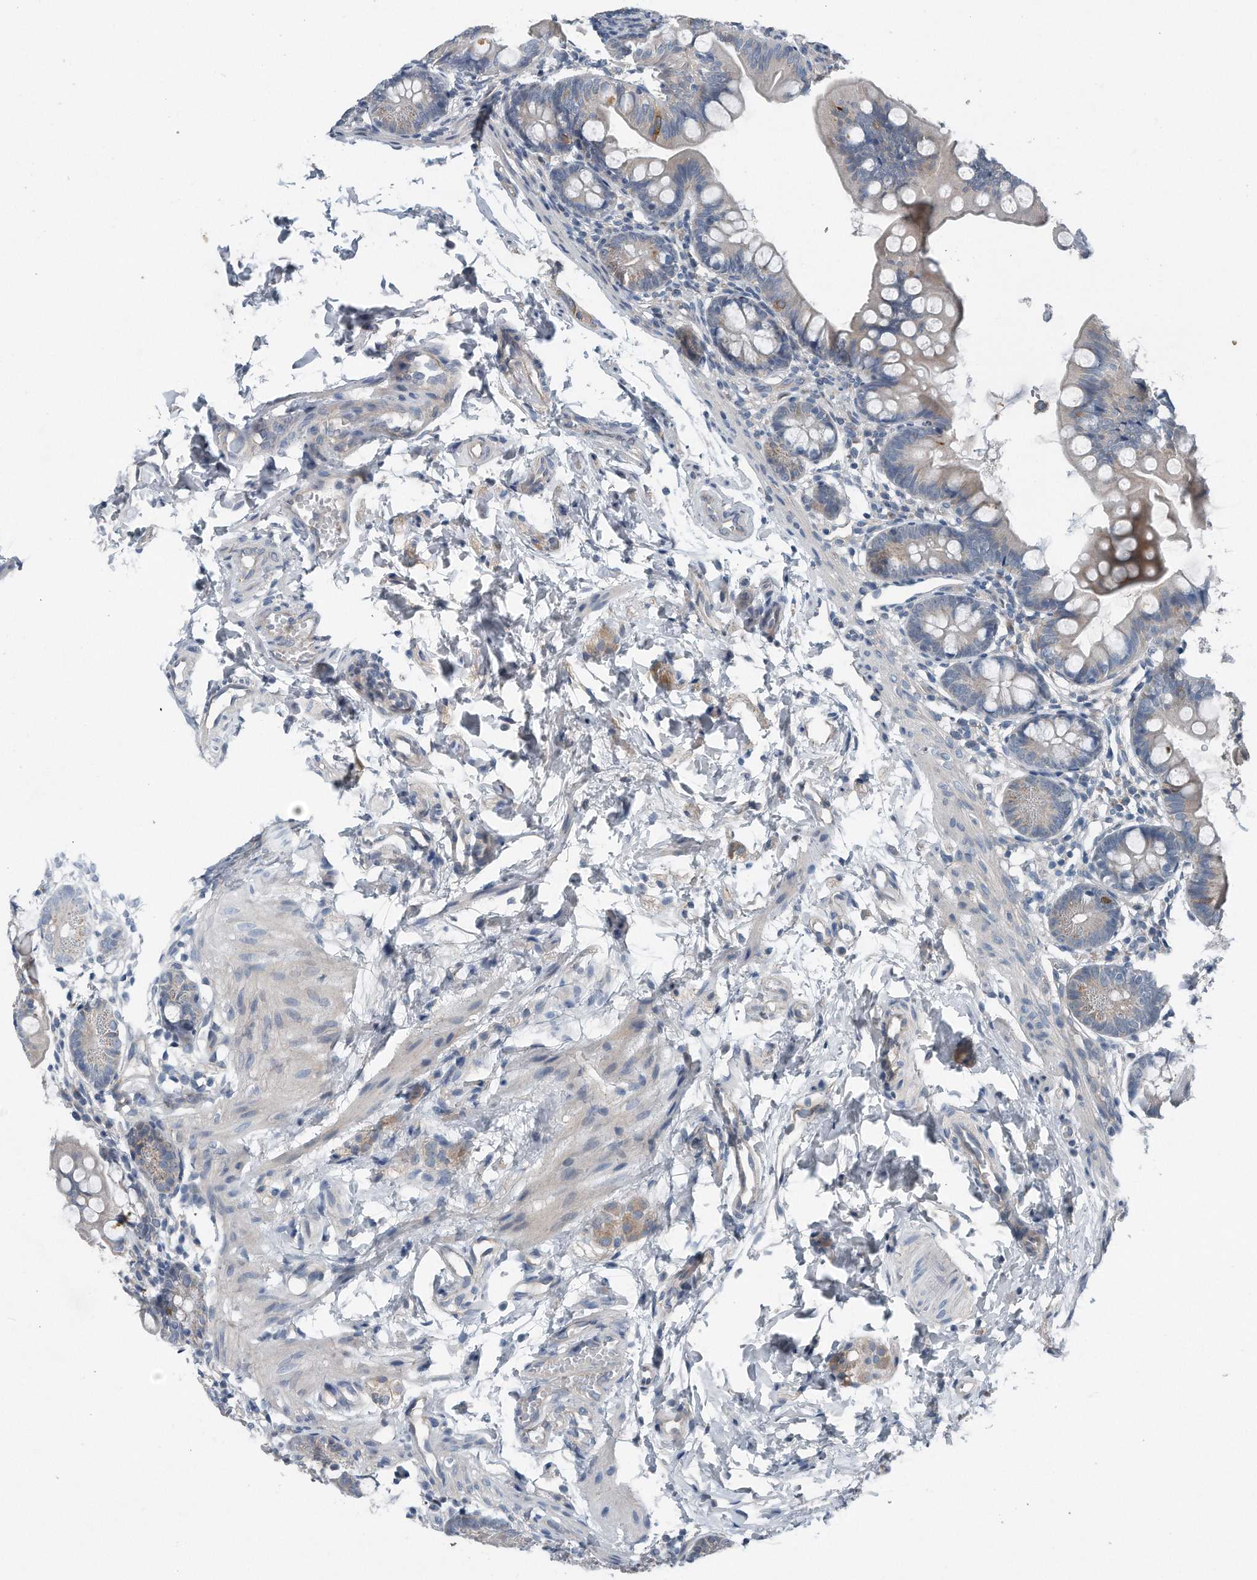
{"staining": {"intensity": "negative", "quantity": "none", "location": "none"}, "tissue": "small intestine", "cell_type": "Glandular cells", "image_type": "normal", "snomed": [{"axis": "morphology", "description": "Normal tissue, NOS"}, {"axis": "topography", "description": "Small intestine"}], "caption": "Immunohistochemical staining of benign small intestine displays no significant expression in glandular cells.", "gene": "YRDC", "patient": {"sex": "male", "age": 7}}